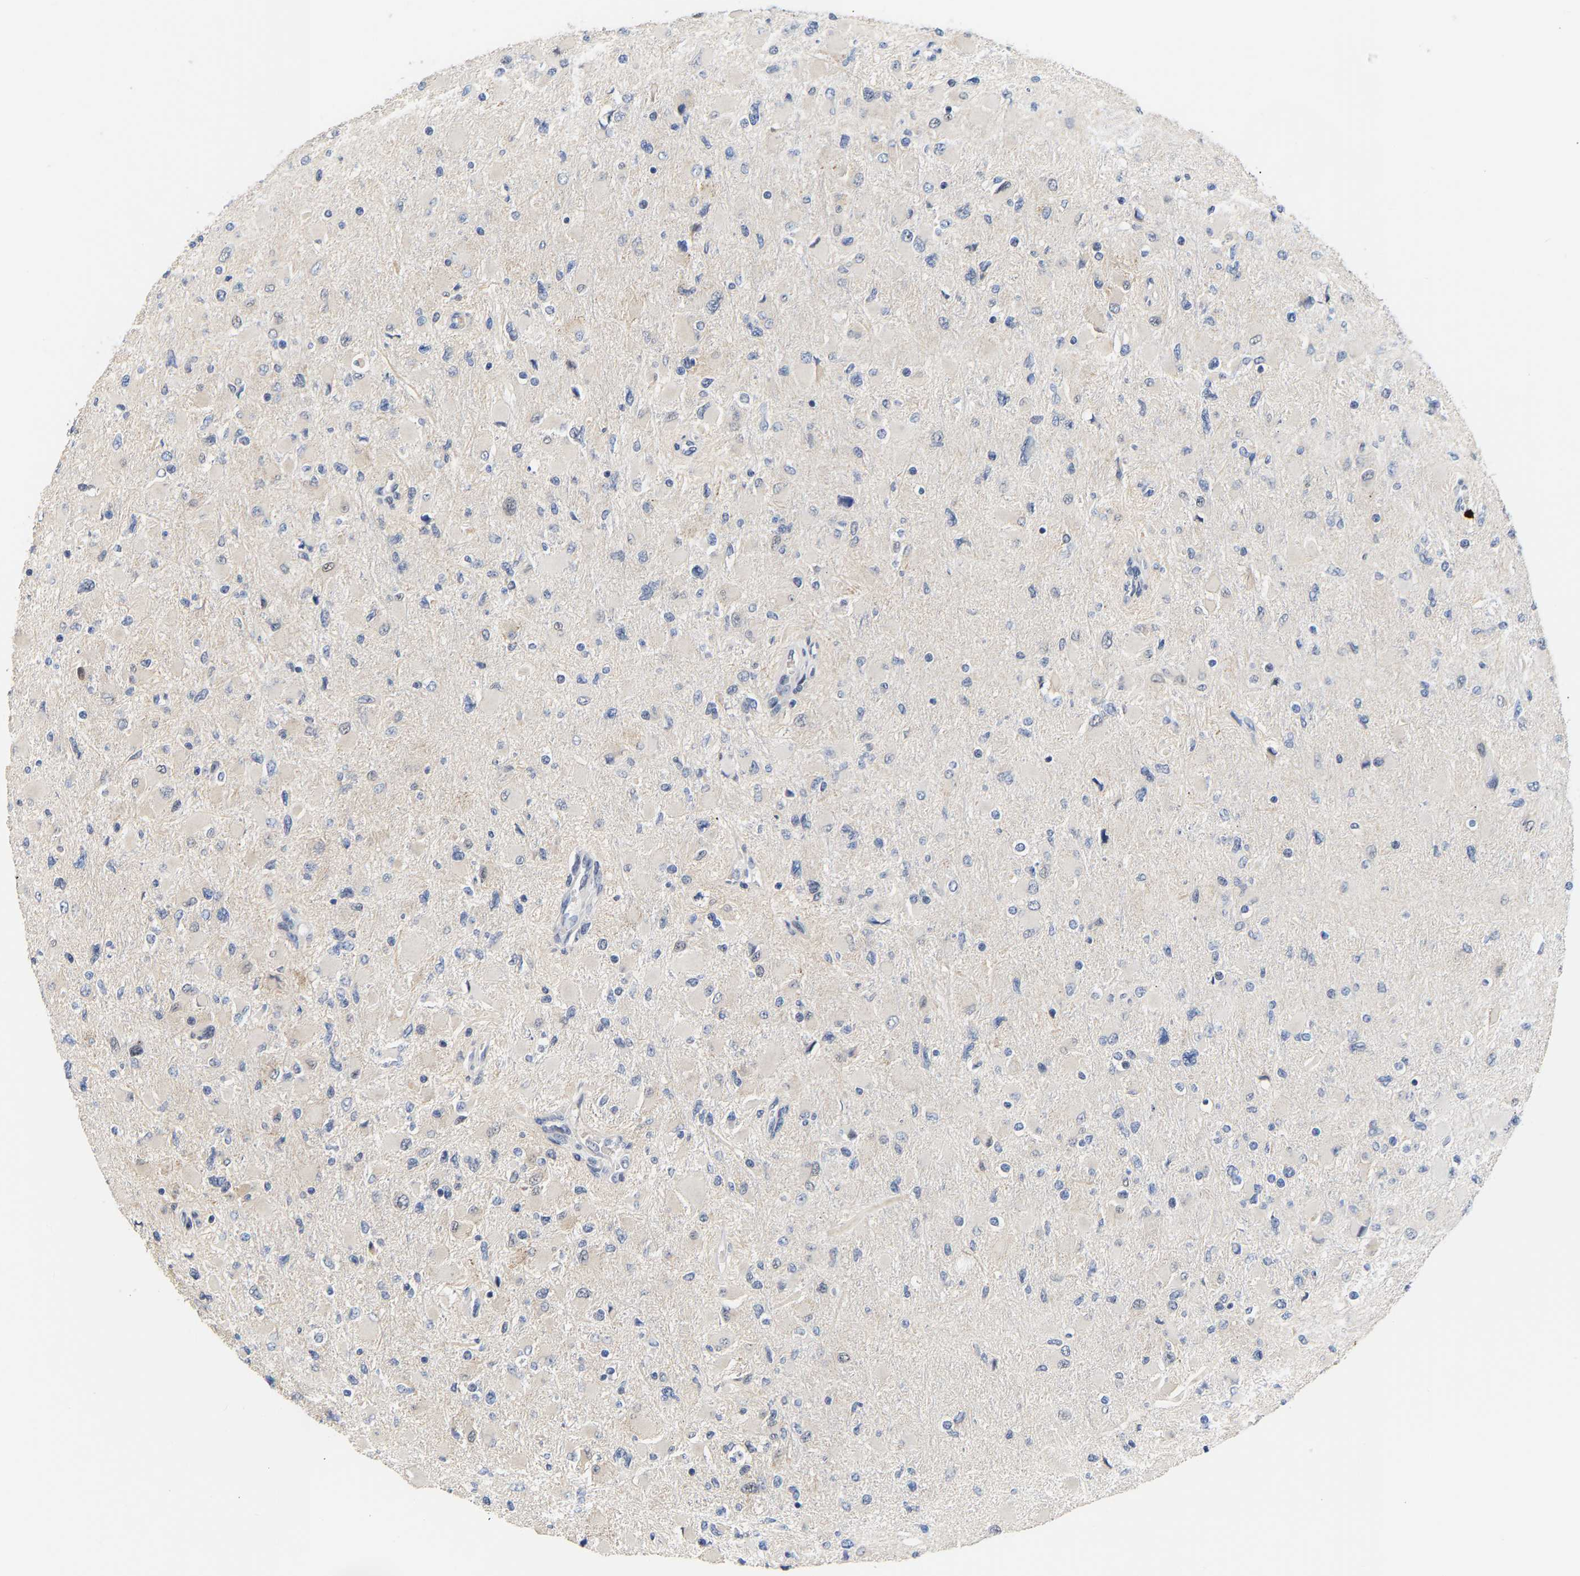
{"staining": {"intensity": "negative", "quantity": "none", "location": "none"}, "tissue": "glioma", "cell_type": "Tumor cells", "image_type": "cancer", "snomed": [{"axis": "morphology", "description": "Glioma, malignant, High grade"}, {"axis": "topography", "description": "Cerebral cortex"}], "caption": "There is no significant positivity in tumor cells of glioma.", "gene": "TDRD7", "patient": {"sex": "female", "age": 36}}